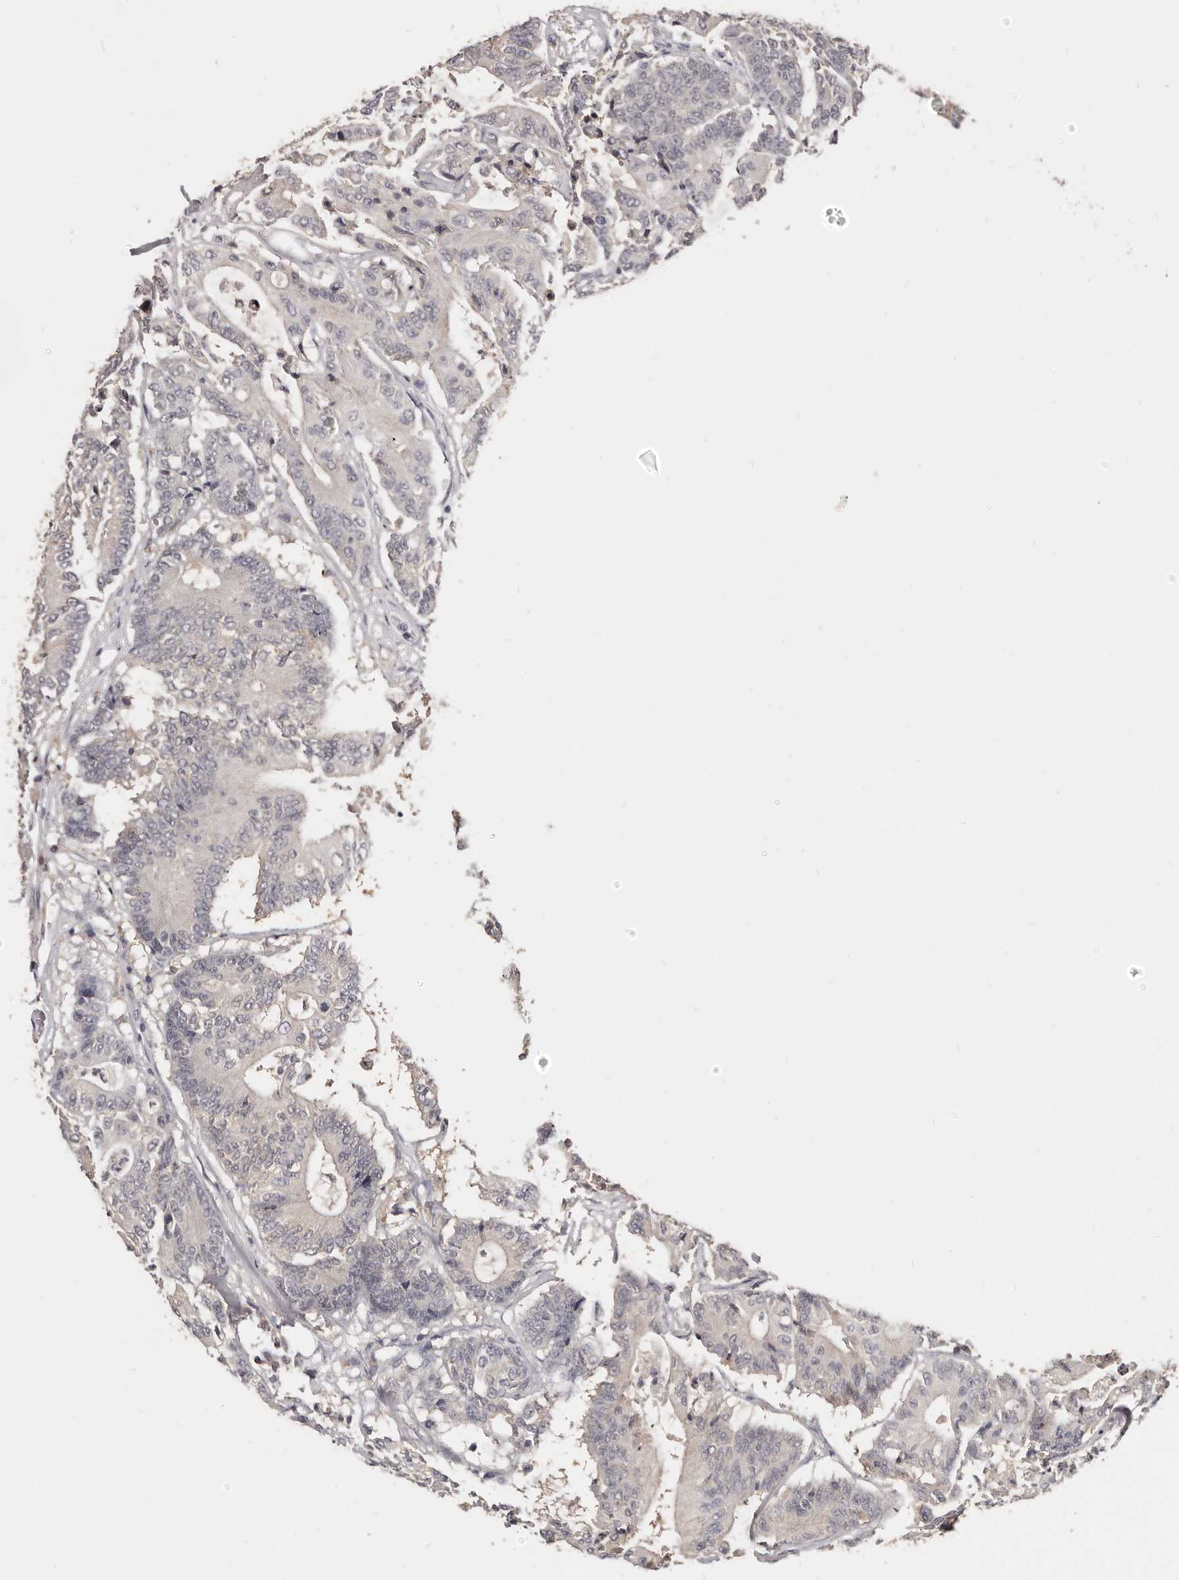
{"staining": {"intensity": "negative", "quantity": "none", "location": "none"}, "tissue": "colorectal cancer", "cell_type": "Tumor cells", "image_type": "cancer", "snomed": [{"axis": "morphology", "description": "Adenocarcinoma, NOS"}, {"axis": "topography", "description": "Colon"}], "caption": "A histopathology image of adenocarcinoma (colorectal) stained for a protein reveals no brown staining in tumor cells.", "gene": "TSPAN13", "patient": {"sex": "female", "age": 84}}